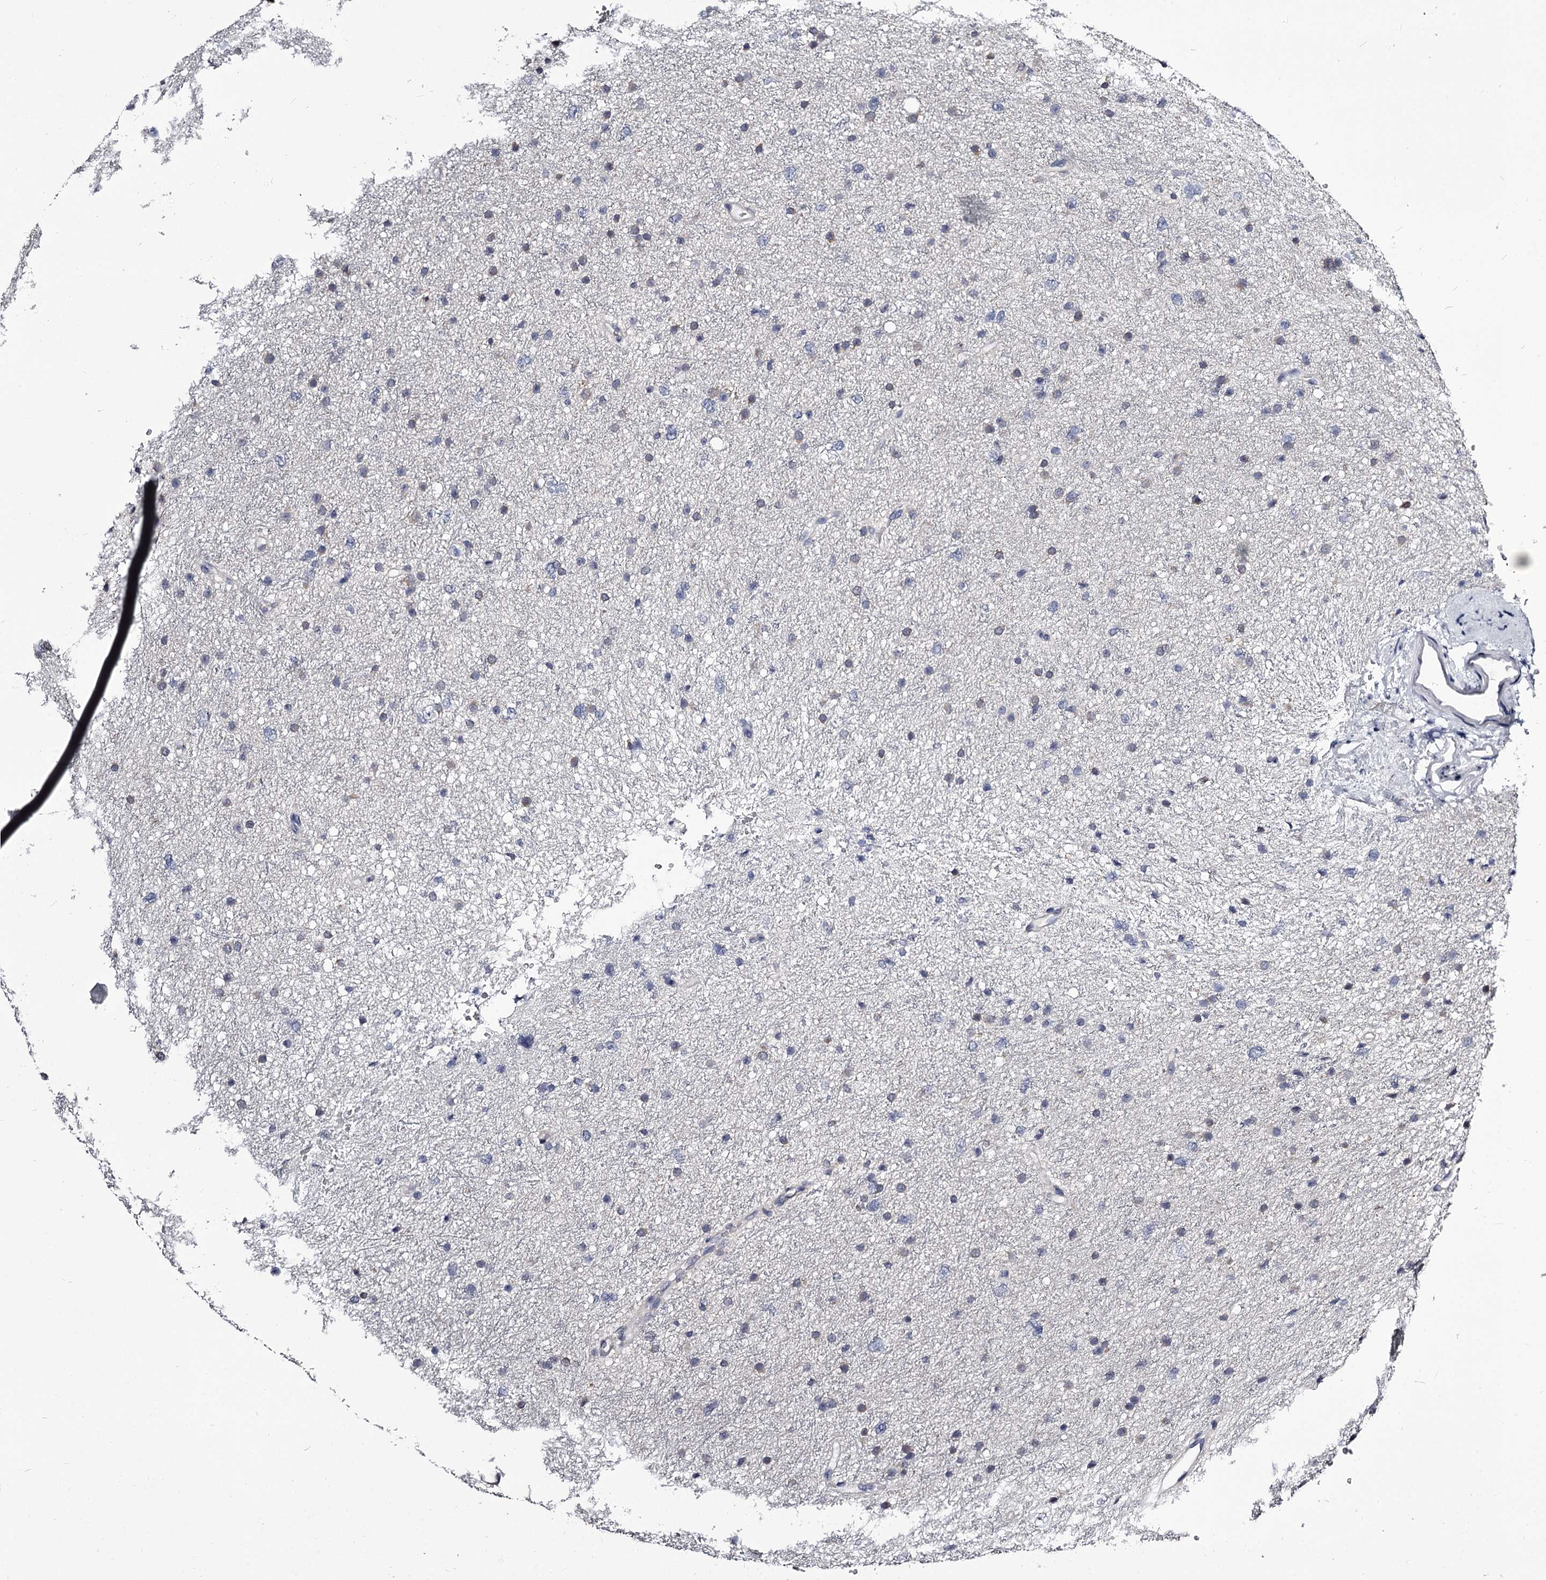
{"staining": {"intensity": "negative", "quantity": "none", "location": "none"}, "tissue": "glioma", "cell_type": "Tumor cells", "image_type": "cancer", "snomed": [{"axis": "morphology", "description": "Glioma, malignant, Low grade"}, {"axis": "topography", "description": "Cerebral cortex"}], "caption": "The immunohistochemistry photomicrograph has no significant expression in tumor cells of glioma tissue. The staining was performed using DAB (3,3'-diaminobenzidine) to visualize the protein expression in brown, while the nuclei were stained in blue with hematoxylin (Magnification: 20x).", "gene": "GSTO1", "patient": {"sex": "female", "age": 39}}